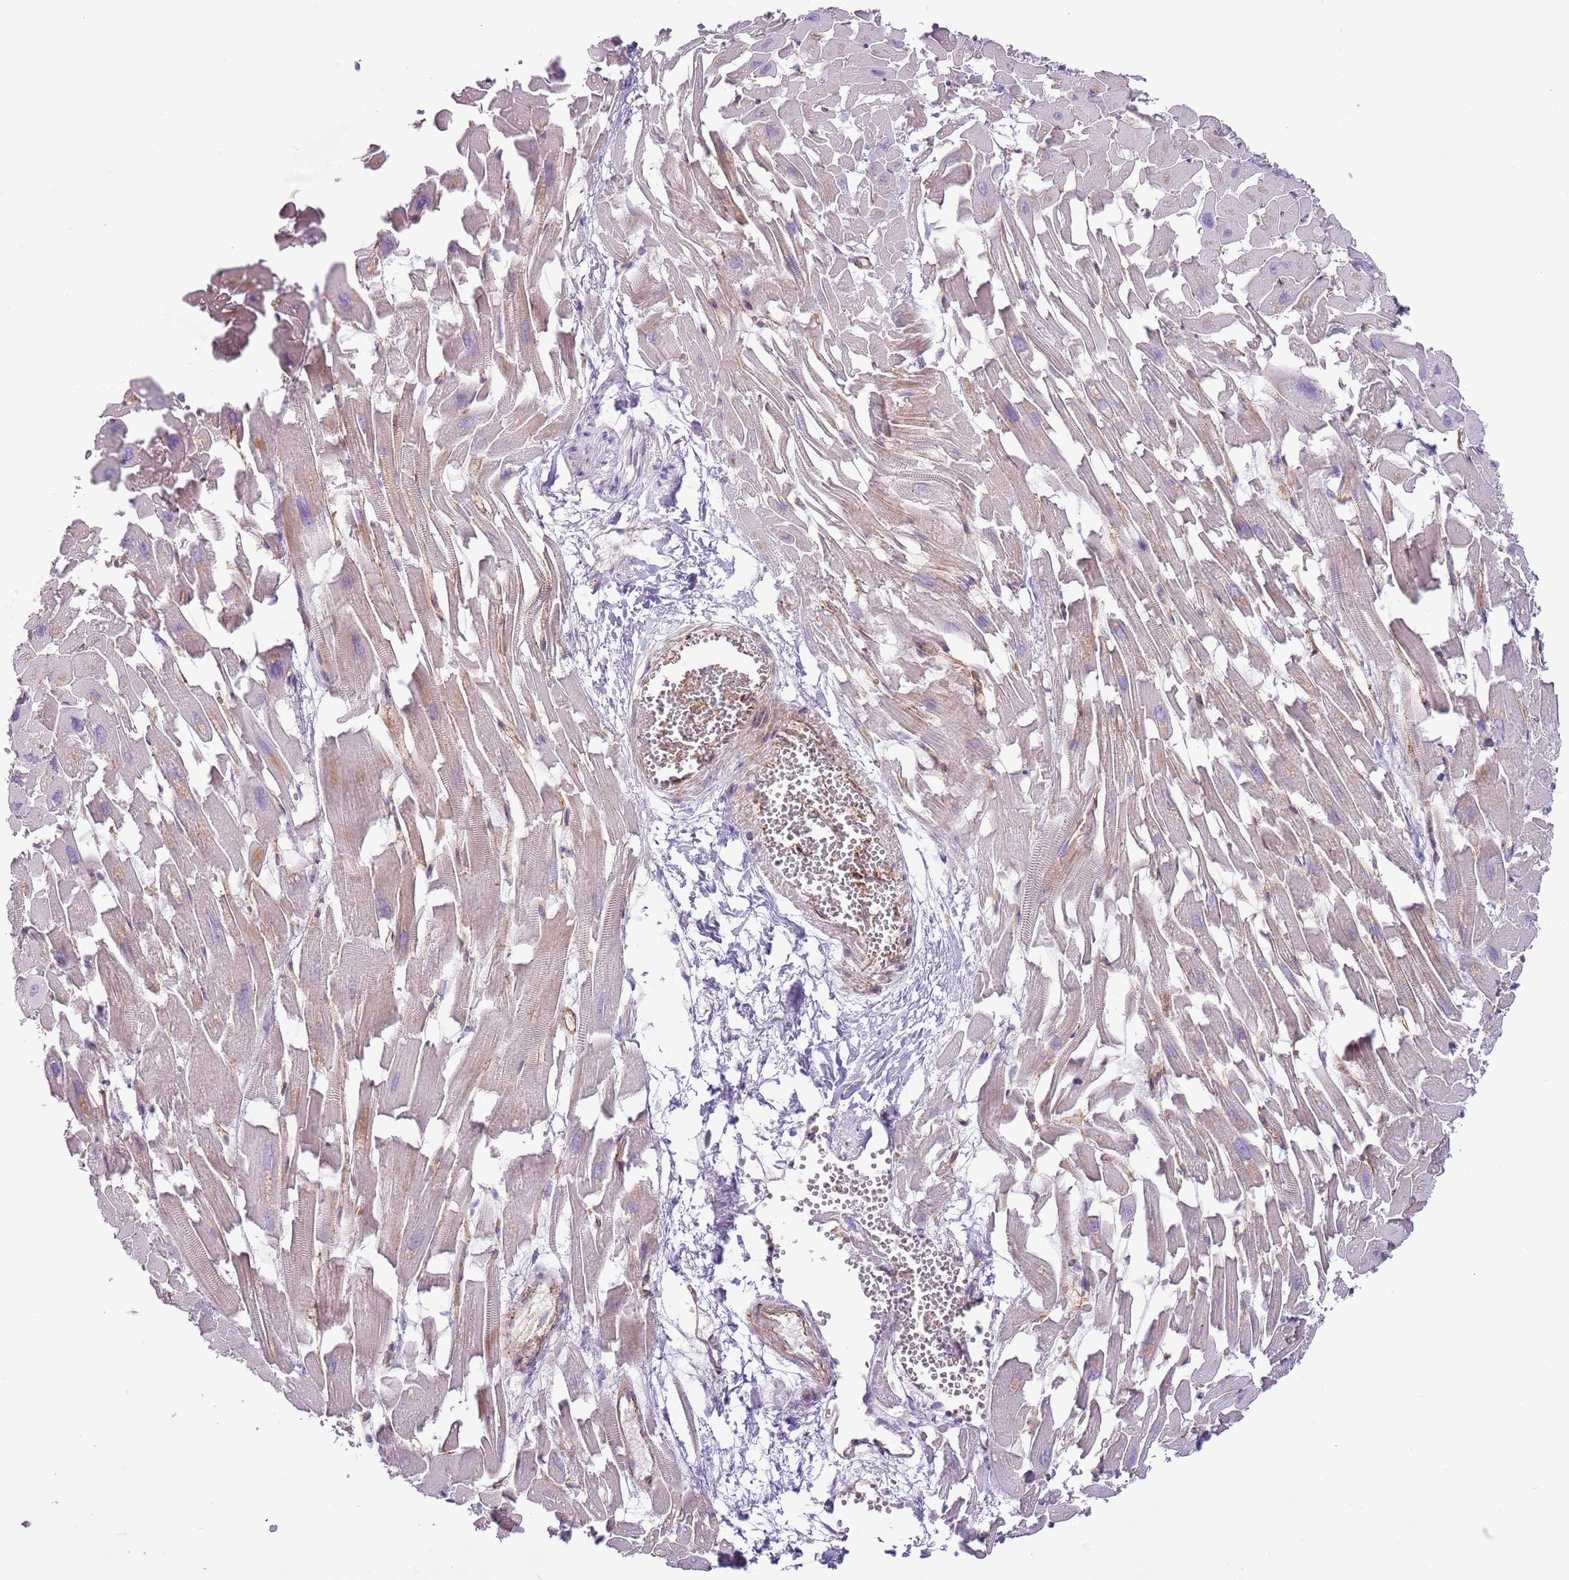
{"staining": {"intensity": "weak", "quantity": "<25%", "location": "cytoplasmic/membranous"}, "tissue": "heart muscle", "cell_type": "Cardiomyocytes", "image_type": "normal", "snomed": [{"axis": "morphology", "description": "Normal tissue, NOS"}, {"axis": "topography", "description": "Heart"}], "caption": "Protein analysis of normal heart muscle displays no significant expression in cardiomyocytes. The staining is performed using DAB (3,3'-diaminobenzidine) brown chromogen with nuclei counter-stained in using hematoxylin.", "gene": "MRO", "patient": {"sex": "female", "age": 64}}